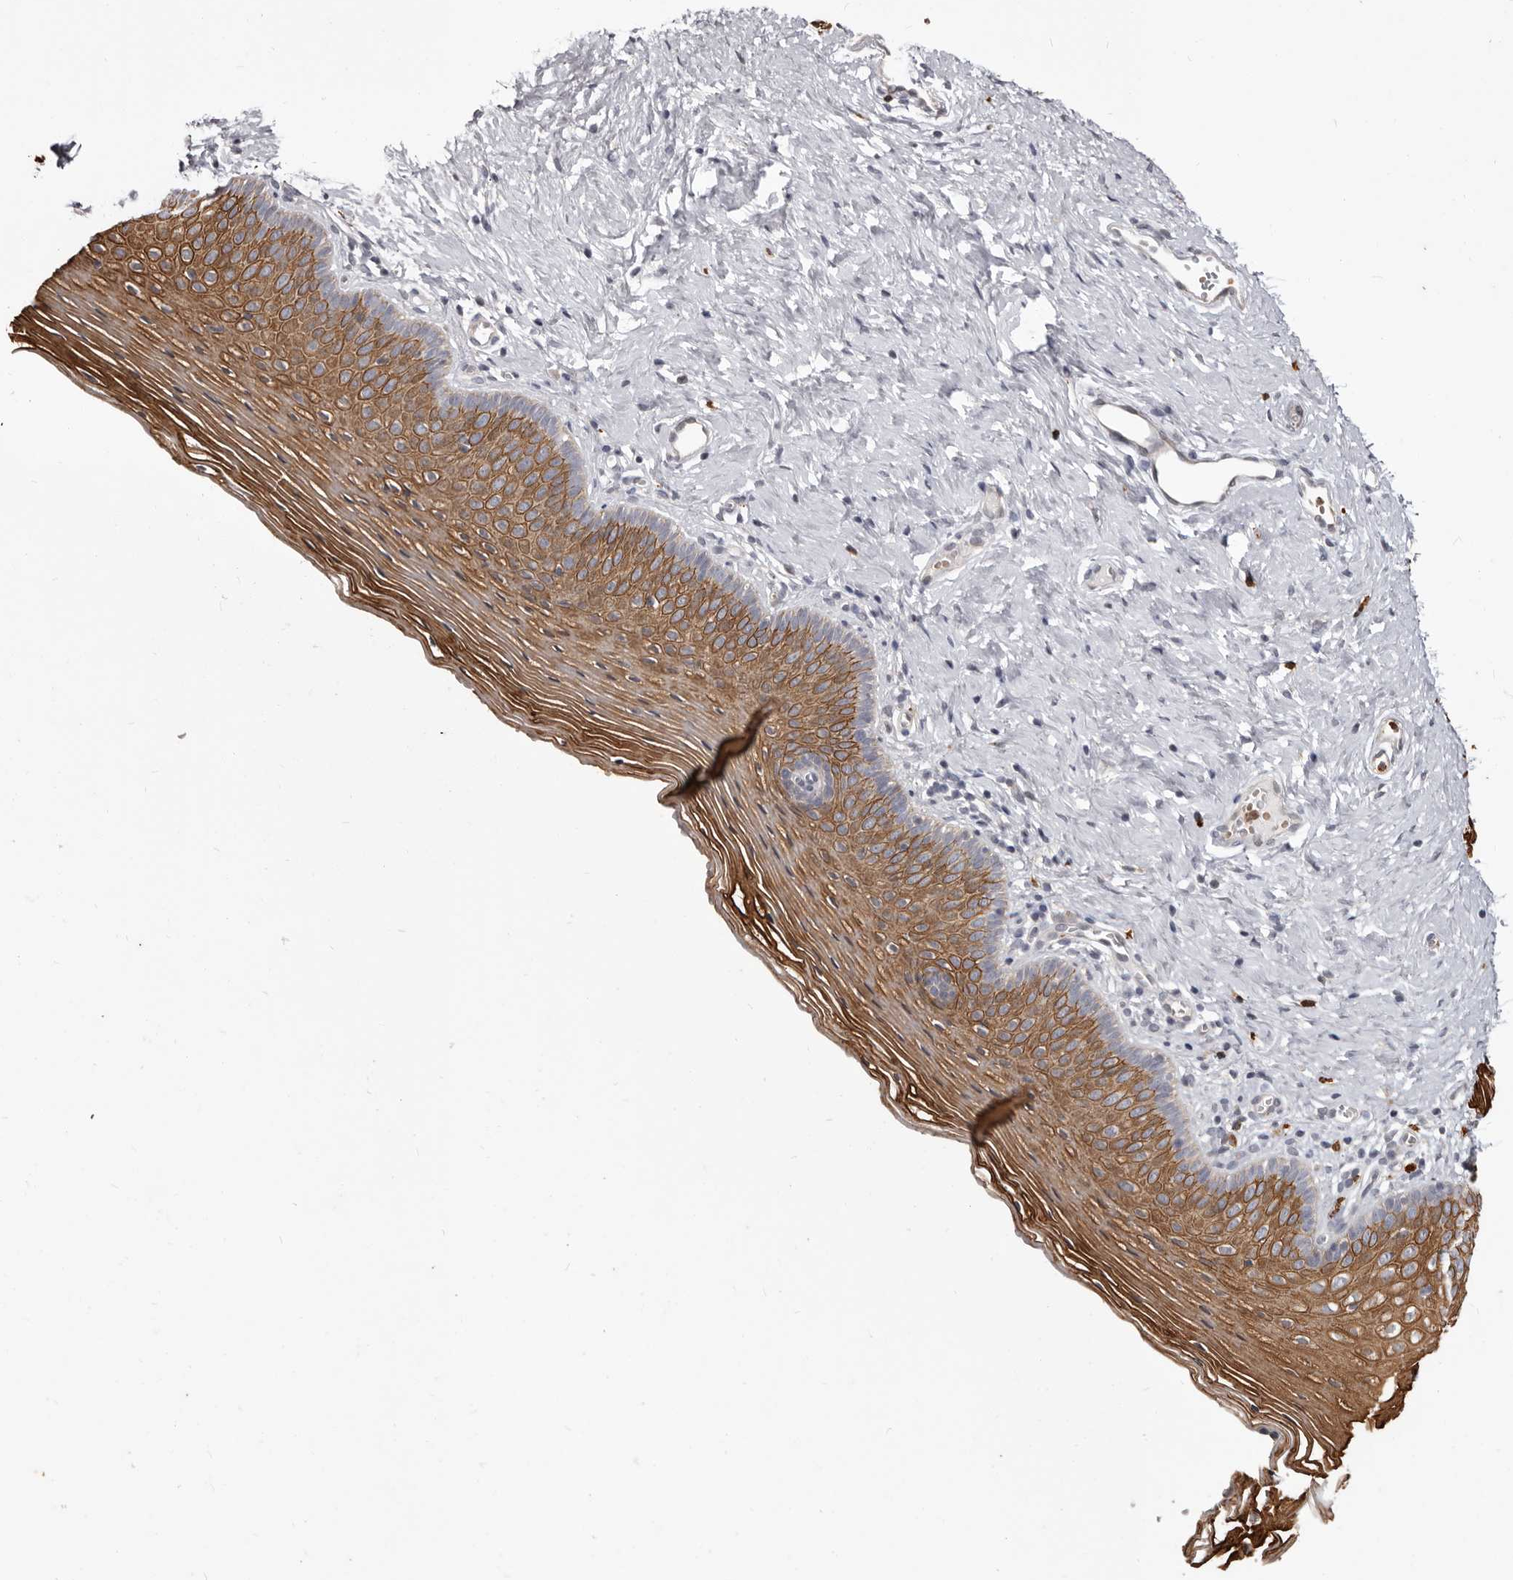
{"staining": {"intensity": "moderate", "quantity": ">75%", "location": "cytoplasmic/membranous"}, "tissue": "vagina", "cell_type": "Squamous epithelial cells", "image_type": "normal", "snomed": [{"axis": "morphology", "description": "Normal tissue, NOS"}, {"axis": "topography", "description": "Vagina"}], "caption": "An IHC histopathology image of benign tissue is shown. Protein staining in brown labels moderate cytoplasmic/membranous positivity in vagina within squamous epithelial cells.", "gene": "ACLY", "patient": {"sex": "female", "age": 32}}